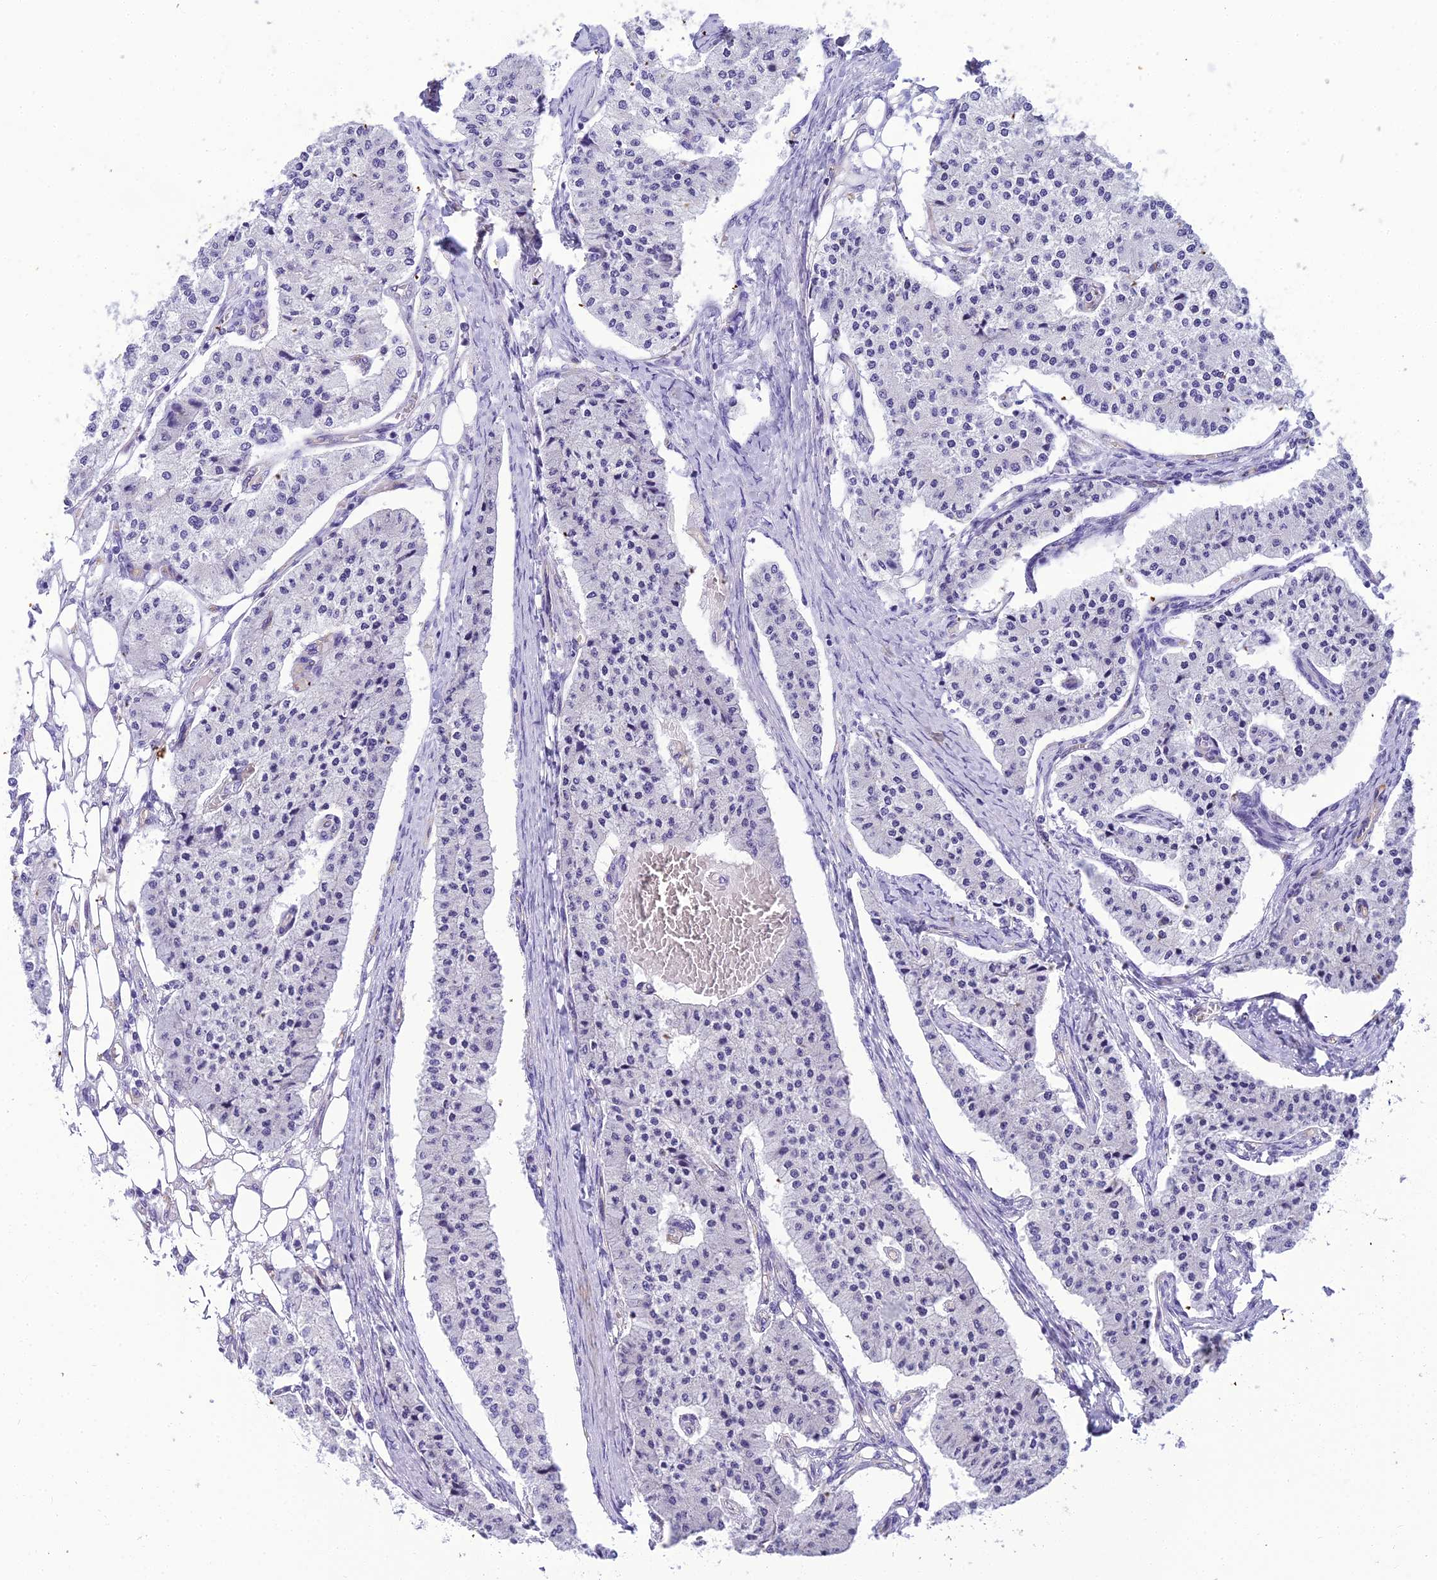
{"staining": {"intensity": "negative", "quantity": "none", "location": "none"}, "tissue": "carcinoid", "cell_type": "Tumor cells", "image_type": "cancer", "snomed": [{"axis": "morphology", "description": "Carcinoid, malignant, NOS"}, {"axis": "topography", "description": "Colon"}], "caption": "Tumor cells are negative for brown protein staining in carcinoid.", "gene": "NINJ1", "patient": {"sex": "female", "age": 52}}